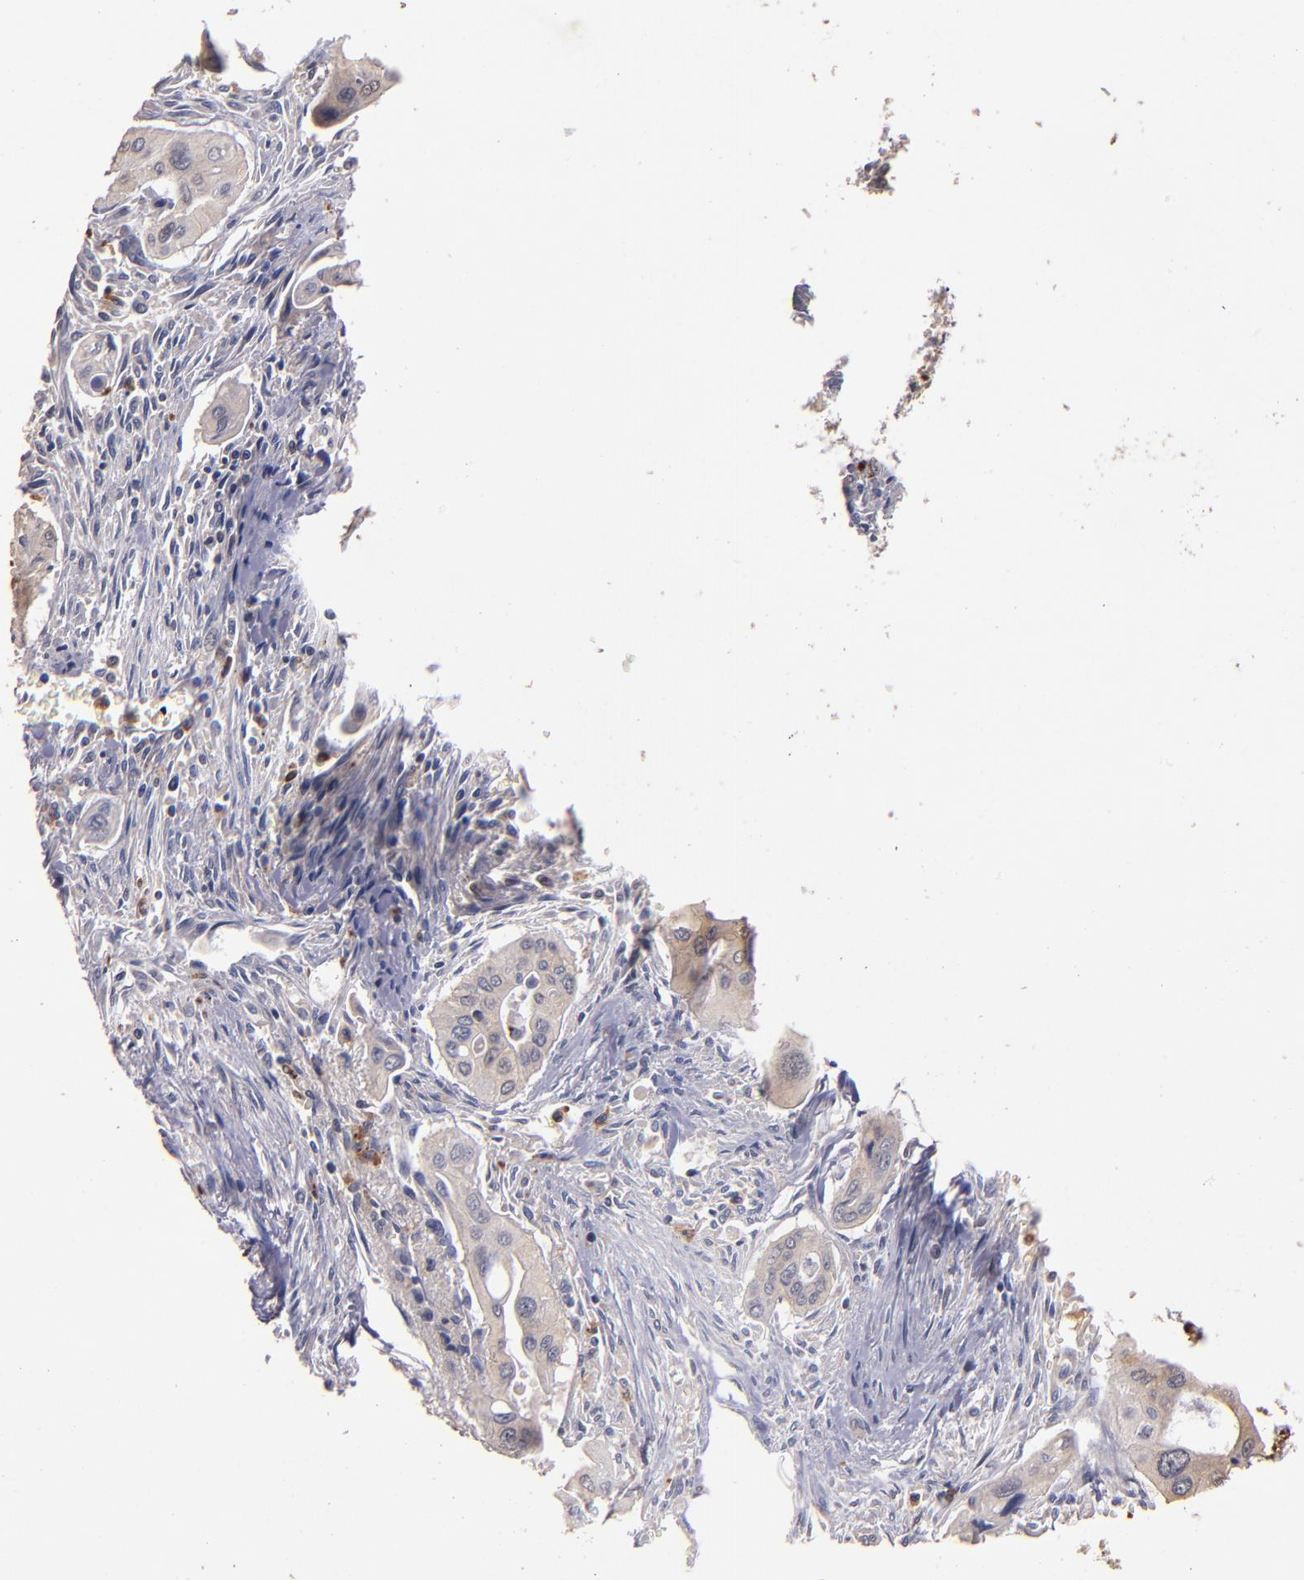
{"staining": {"intensity": "weak", "quantity": ">75%", "location": "cytoplasmic/membranous"}, "tissue": "pancreatic cancer", "cell_type": "Tumor cells", "image_type": "cancer", "snomed": [{"axis": "morphology", "description": "Adenocarcinoma, NOS"}, {"axis": "topography", "description": "Pancreas"}], "caption": "A brown stain shows weak cytoplasmic/membranous staining of a protein in adenocarcinoma (pancreatic) tumor cells. The protein of interest is stained brown, and the nuclei are stained in blue (DAB (3,3'-diaminobenzidine) IHC with brightfield microscopy, high magnification).", "gene": "TTLL12", "patient": {"sex": "male", "age": 77}}